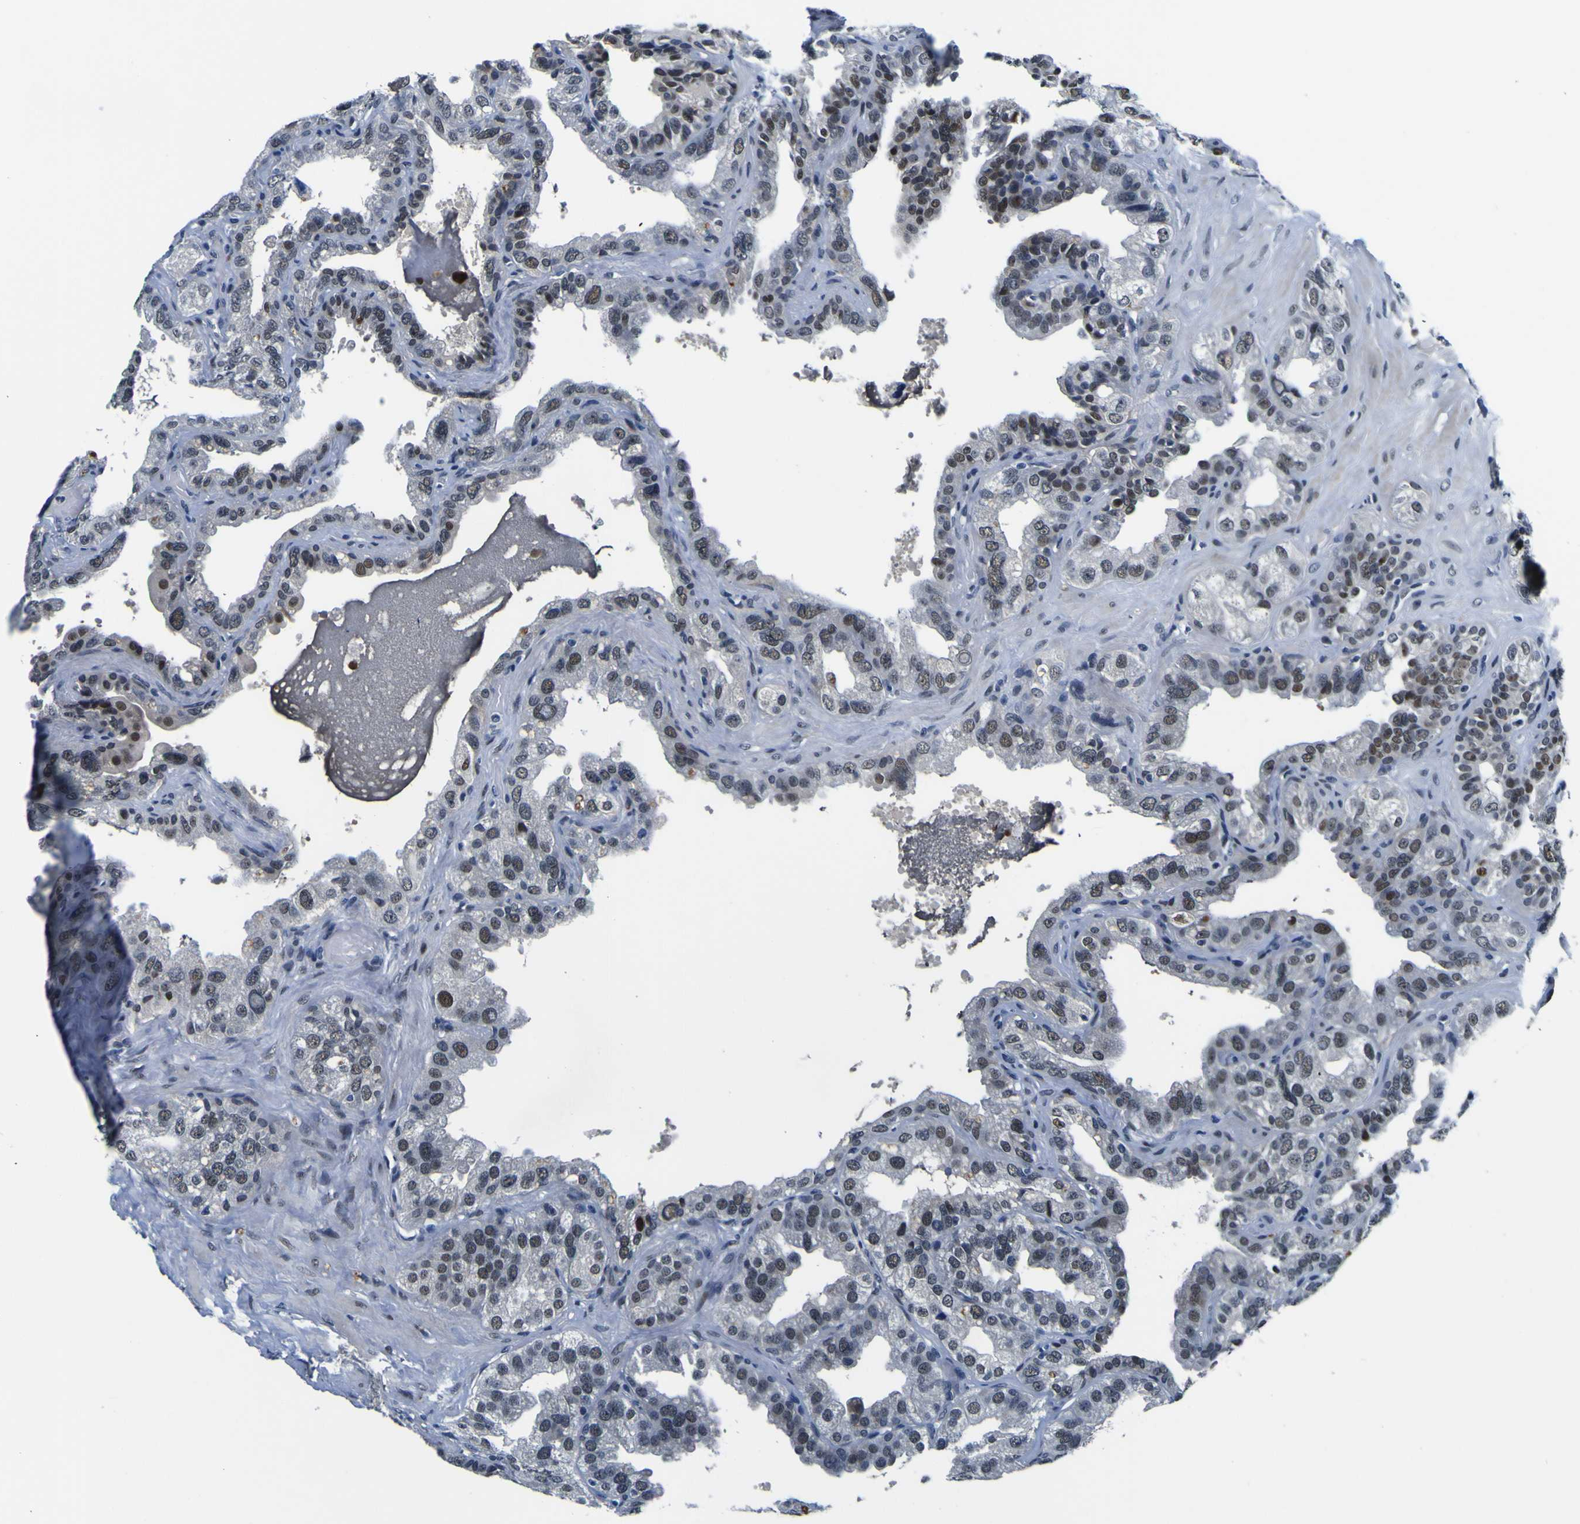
{"staining": {"intensity": "weak", "quantity": "25%-75%", "location": "nuclear"}, "tissue": "seminal vesicle", "cell_type": "Glandular cells", "image_type": "normal", "snomed": [{"axis": "morphology", "description": "Normal tissue, NOS"}, {"axis": "topography", "description": "Seminal veicle"}], "caption": "Glandular cells exhibit low levels of weak nuclear staining in about 25%-75% of cells in normal seminal vesicle.", "gene": "CUL4B", "patient": {"sex": "male", "age": 68}}